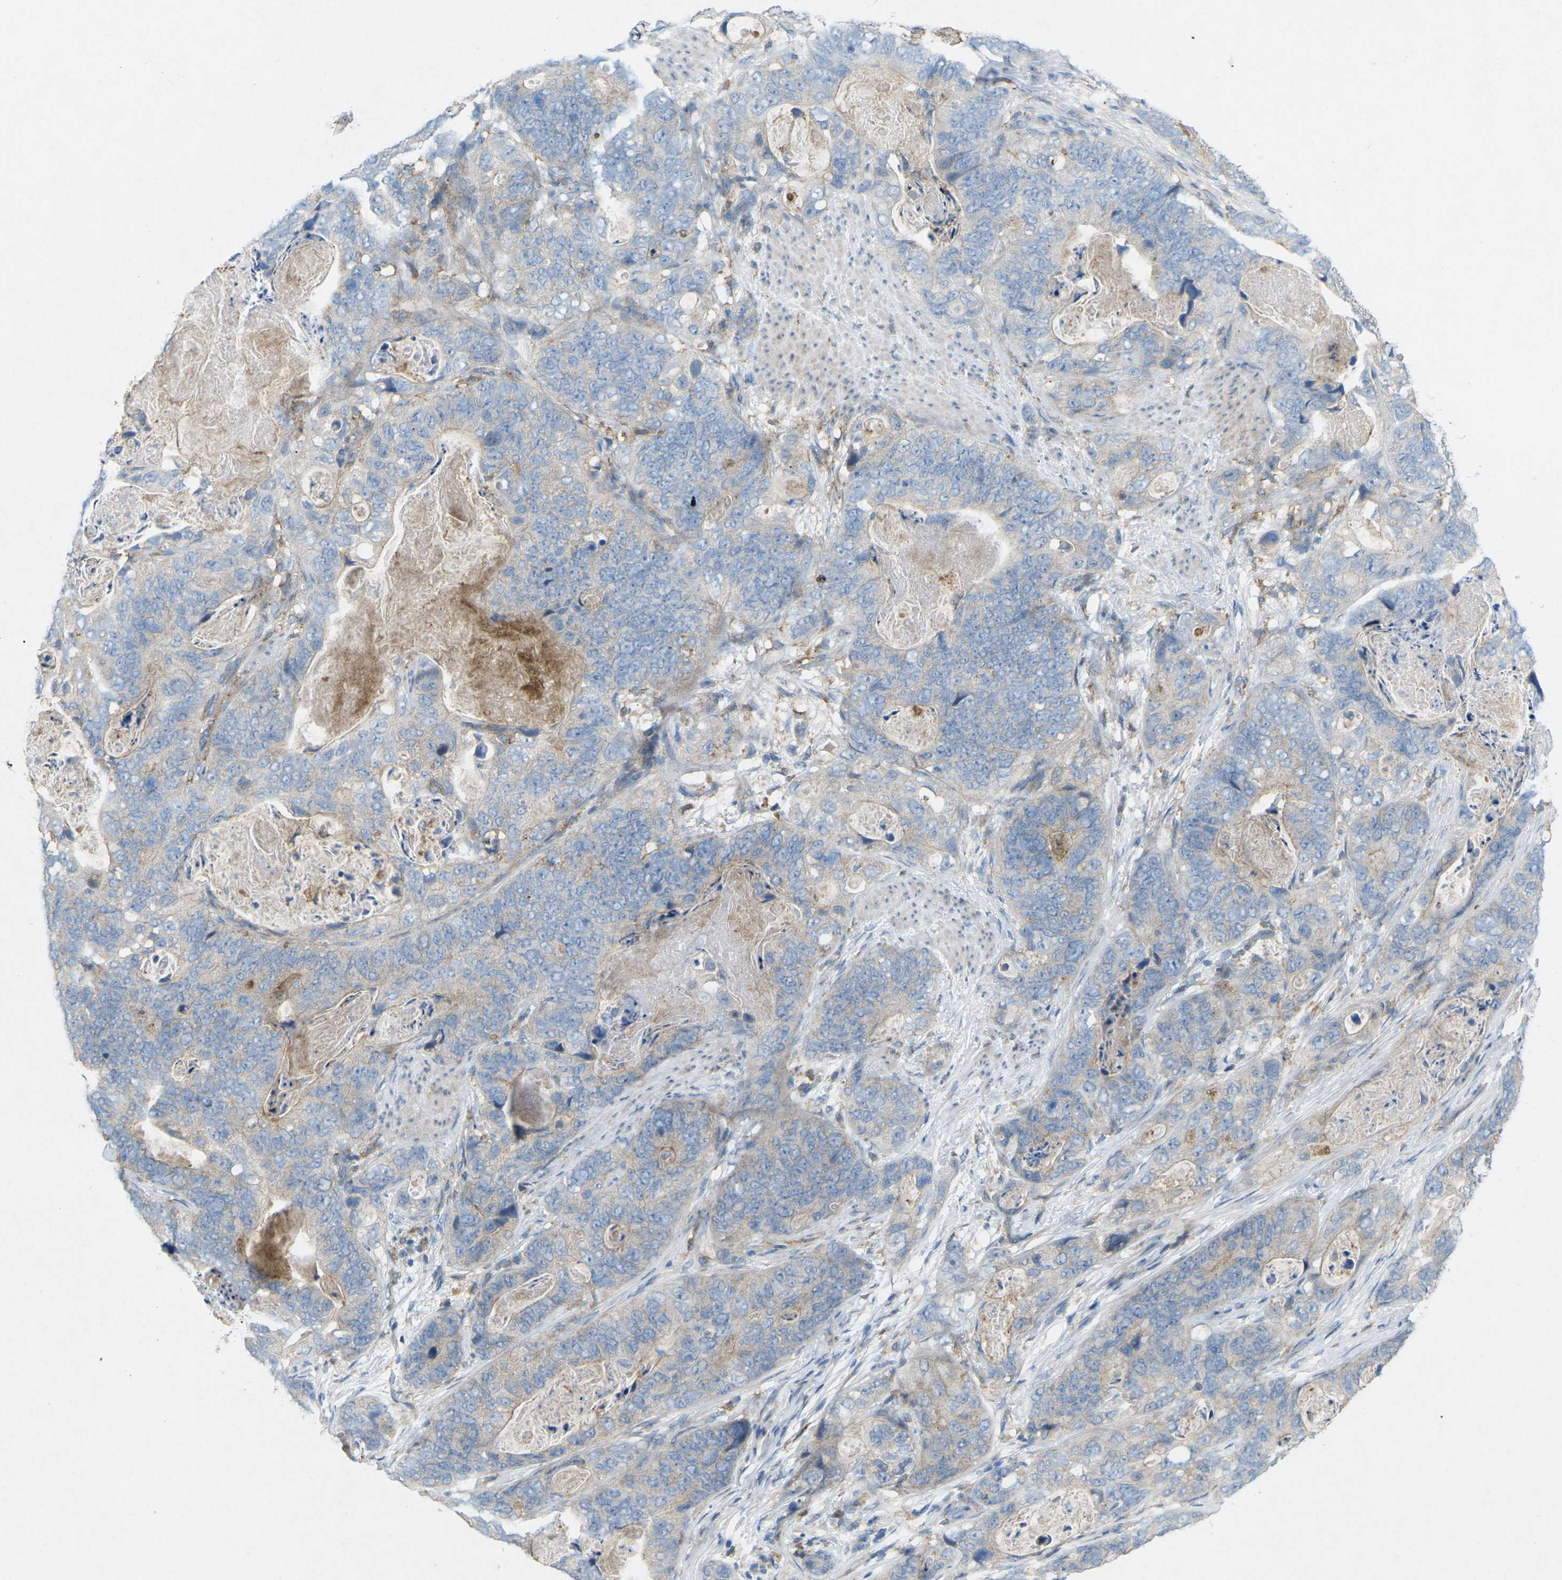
{"staining": {"intensity": "weak", "quantity": "25%-75%", "location": "cytoplasmic/membranous"}, "tissue": "stomach cancer", "cell_type": "Tumor cells", "image_type": "cancer", "snomed": [{"axis": "morphology", "description": "Adenocarcinoma, NOS"}, {"axis": "topography", "description": "Stomach"}], "caption": "Immunohistochemical staining of adenocarcinoma (stomach) demonstrates low levels of weak cytoplasmic/membranous expression in approximately 25%-75% of tumor cells.", "gene": "STK11", "patient": {"sex": "female", "age": 89}}